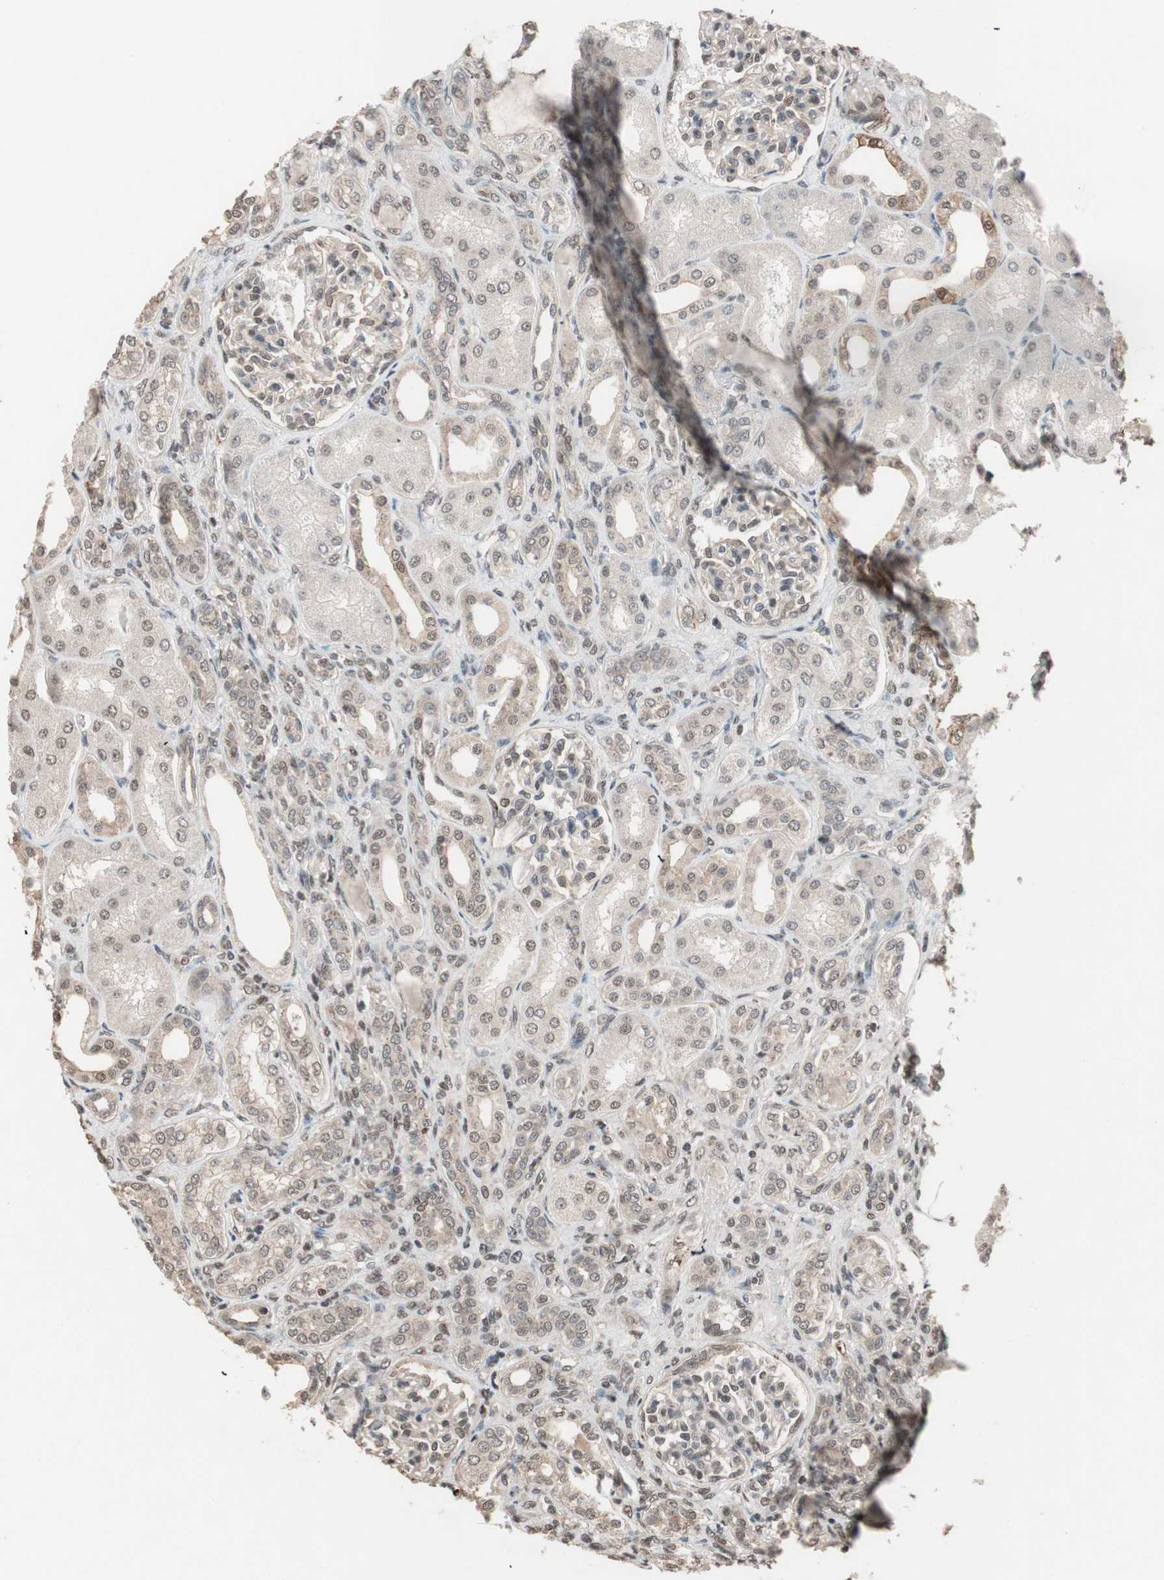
{"staining": {"intensity": "weak", "quantity": "25%-75%", "location": "nuclear"}, "tissue": "kidney", "cell_type": "Cells in glomeruli", "image_type": "normal", "snomed": [{"axis": "morphology", "description": "Normal tissue, NOS"}, {"axis": "topography", "description": "Kidney"}], "caption": "Immunohistochemistry image of unremarkable kidney: kidney stained using immunohistochemistry displays low levels of weak protein expression localized specifically in the nuclear of cells in glomeruli, appearing as a nuclear brown color.", "gene": "DRAP1", "patient": {"sex": "male", "age": 7}}